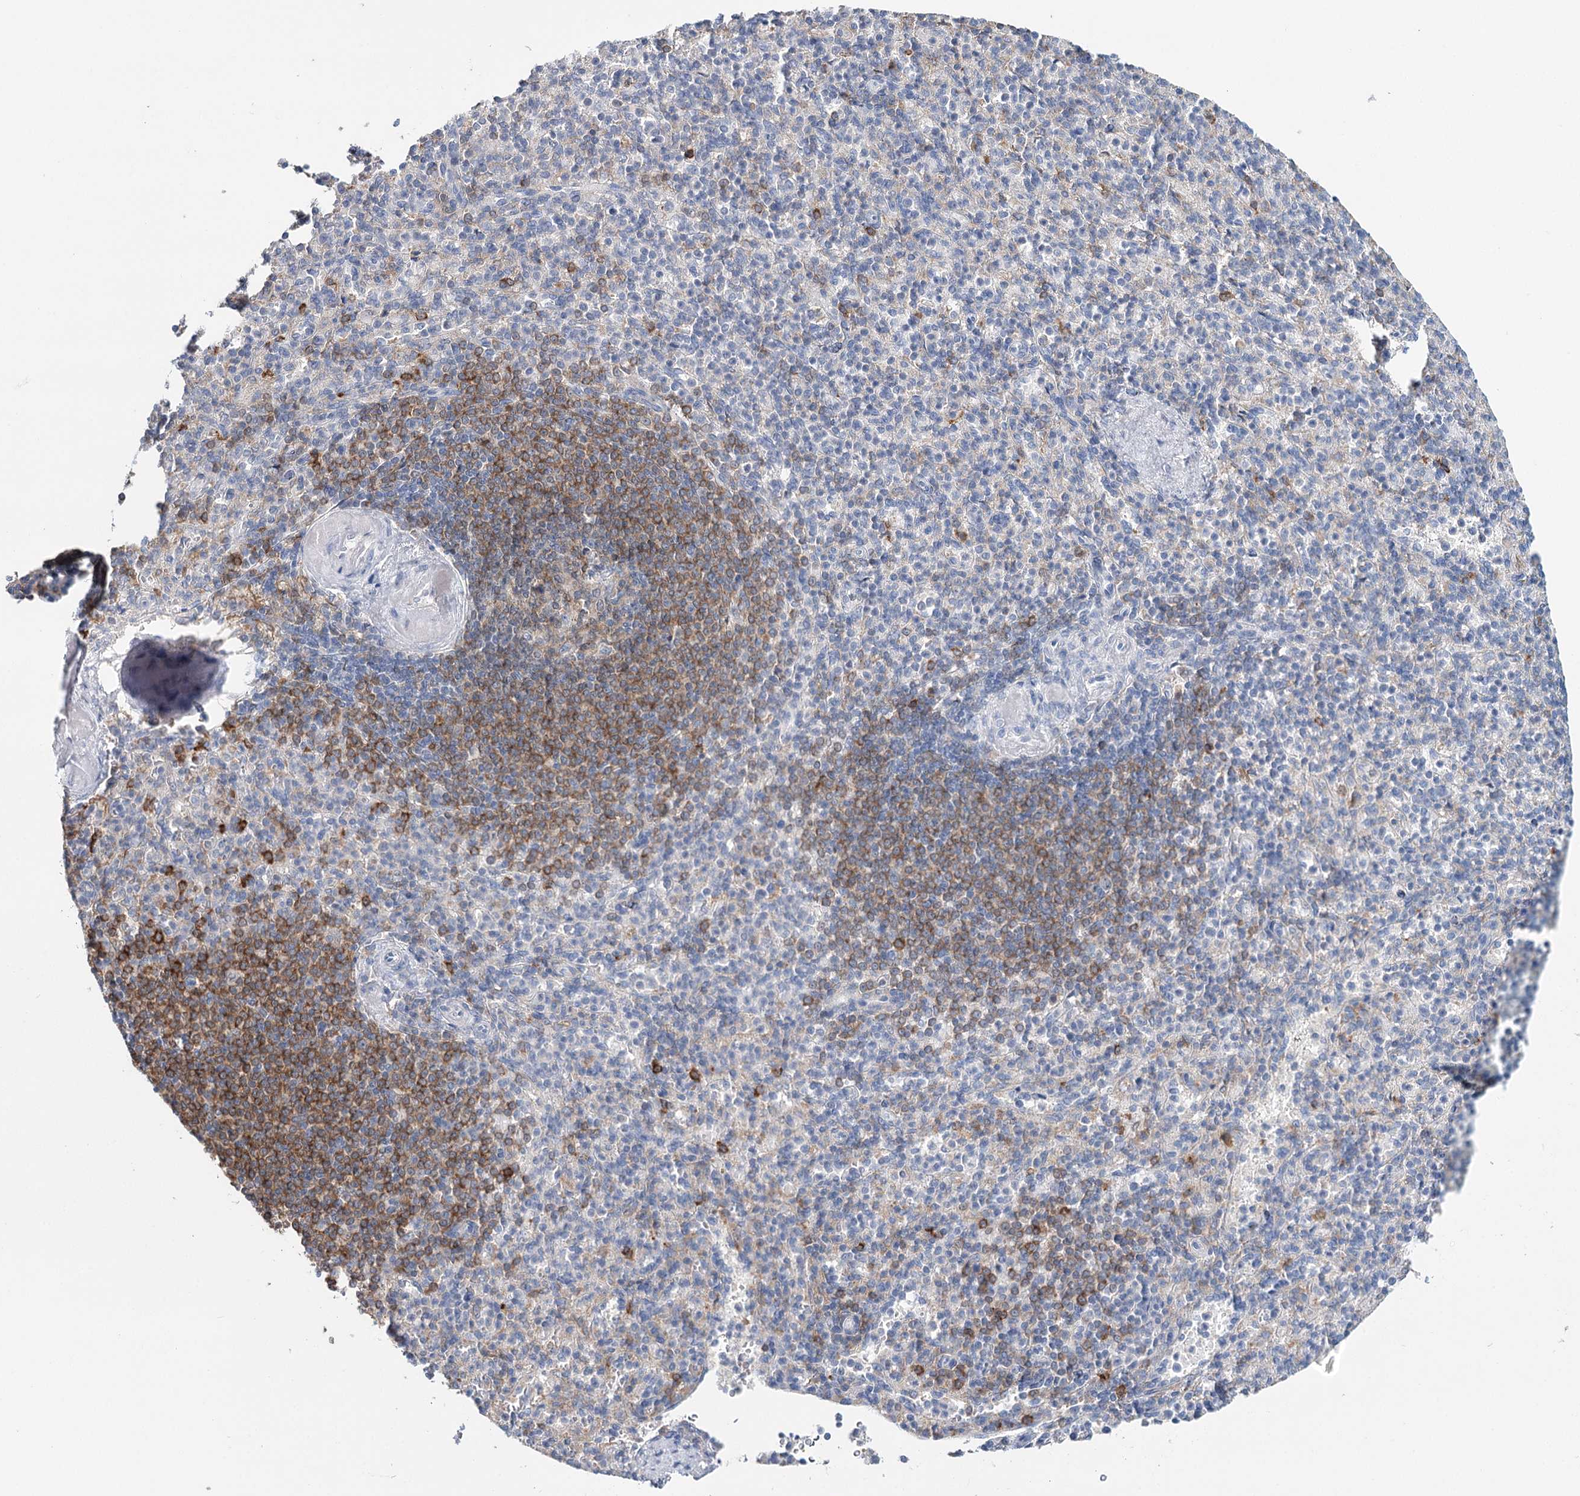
{"staining": {"intensity": "negative", "quantity": "none", "location": "none"}, "tissue": "spleen", "cell_type": "Cells in red pulp", "image_type": "normal", "snomed": [{"axis": "morphology", "description": "Normal tissue, NOS"}, {"axis": "topography", "description": "Spleen"}], "caption": "High power microscopy photomicrograph of an immunohistochemistry photomicrograph of unremarkable spleen, revealing no significant expression in cells in red pulp.", "gene": "DAPK1", "patient": {"sex": "female", "age": 74}}